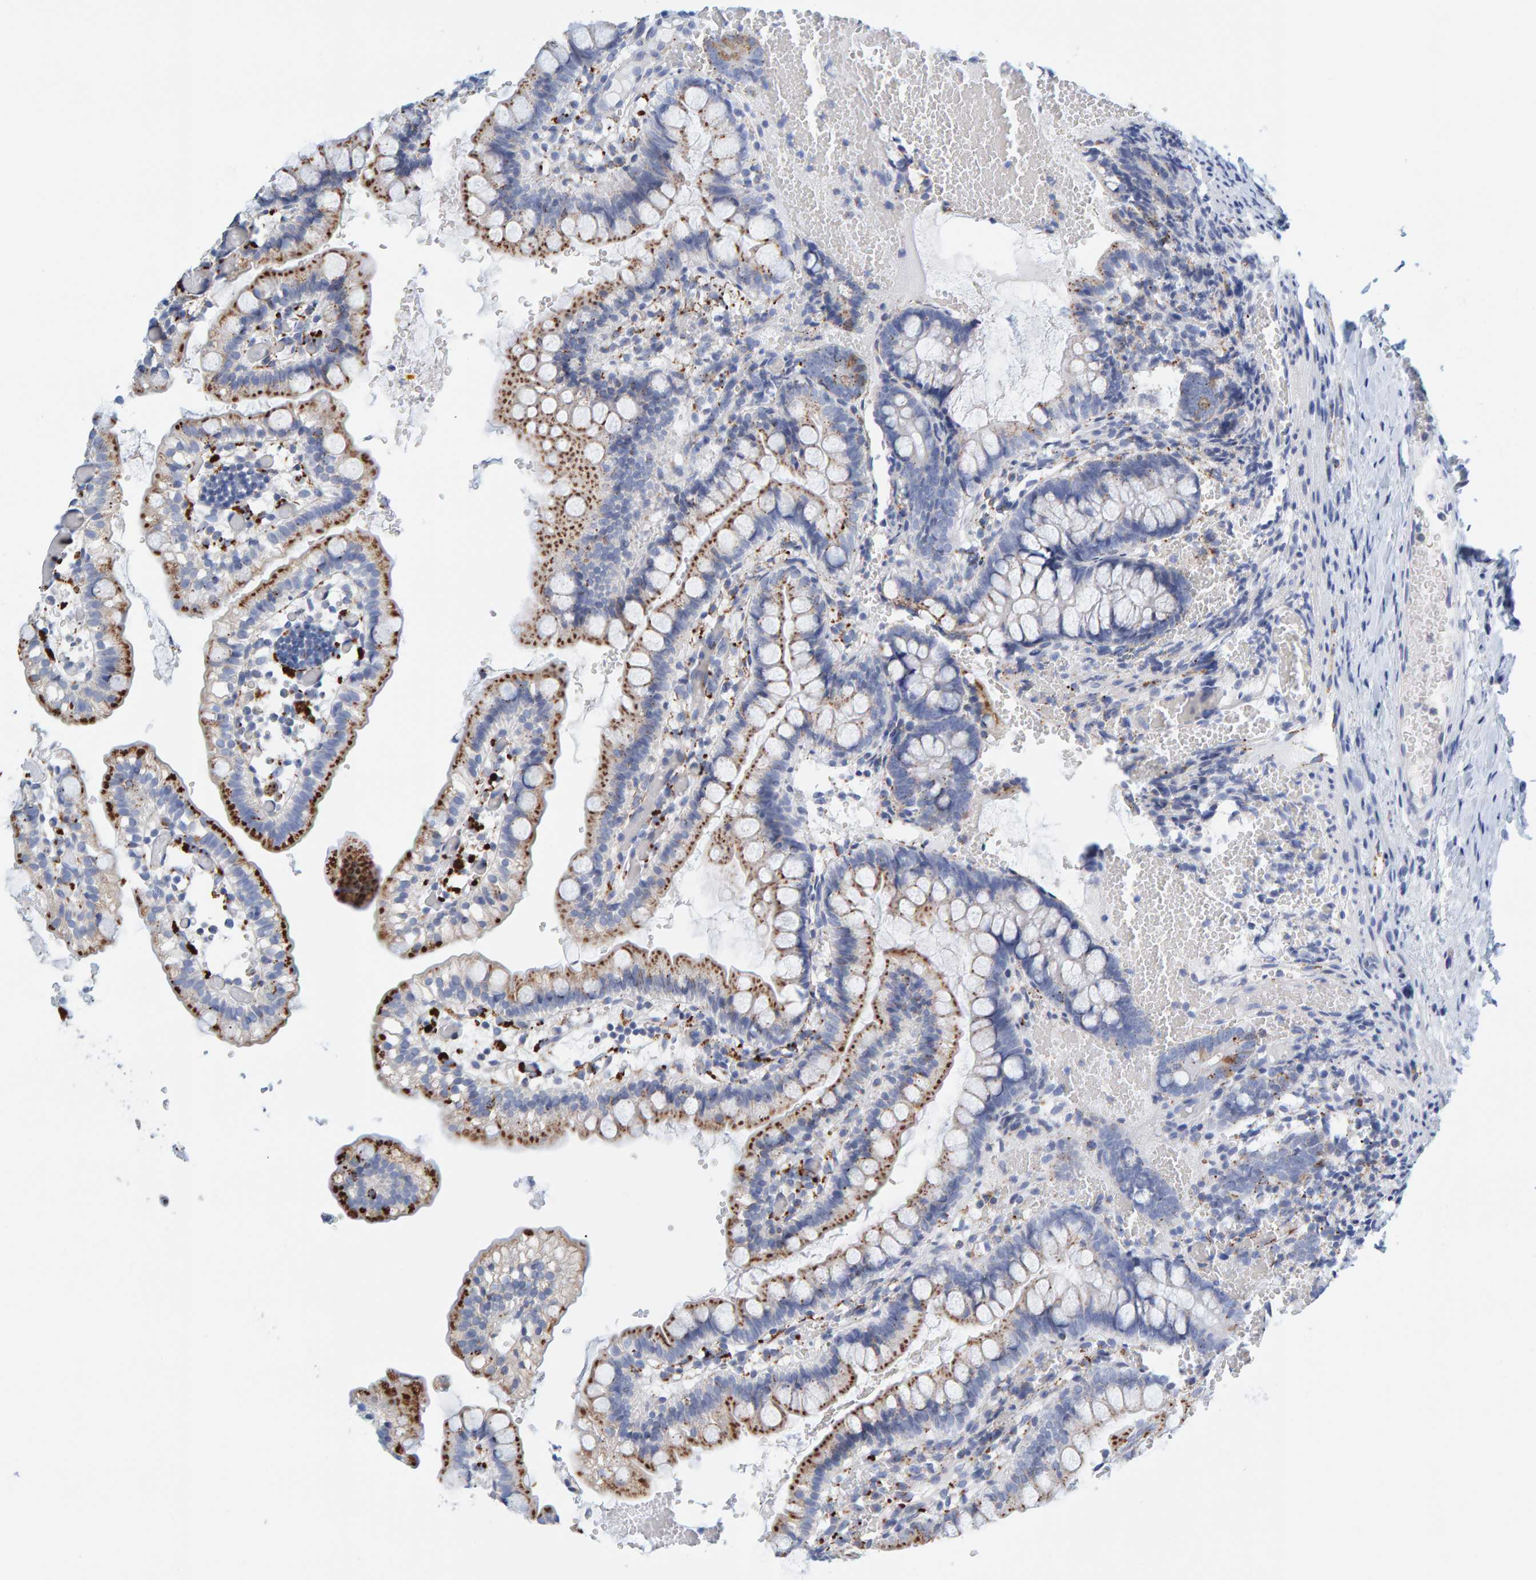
{"staining": {"intensity": "moderate", "quantity": "25%-75%", "location": "cytoplasmic/membranous"}, "tissue": "small intestine", "cell_type": "Glandular cells", "image_type": "normal", "snomed": [{"axis": "morphology", "description": "Normal tissue, NOS"}, {"axis": "morphology", "description": "Developmental malformation"}, {"axis": "topography", "description": "Small intestine"}], "caption": "Immunohistochemistry staining of benign small intestine, which demonstrates medium levels of moderate cytoplasmic/membranous staining in approximately 25%-75% of glandular cells indicating moderate cytoplasmic/membranous protein positivity. The staining was performed using DAB (brown) for protein detection and nuclei were counterstained in hematoxylin (blue).", "gene": "BIN3", "patient": {"sex": "male"}}